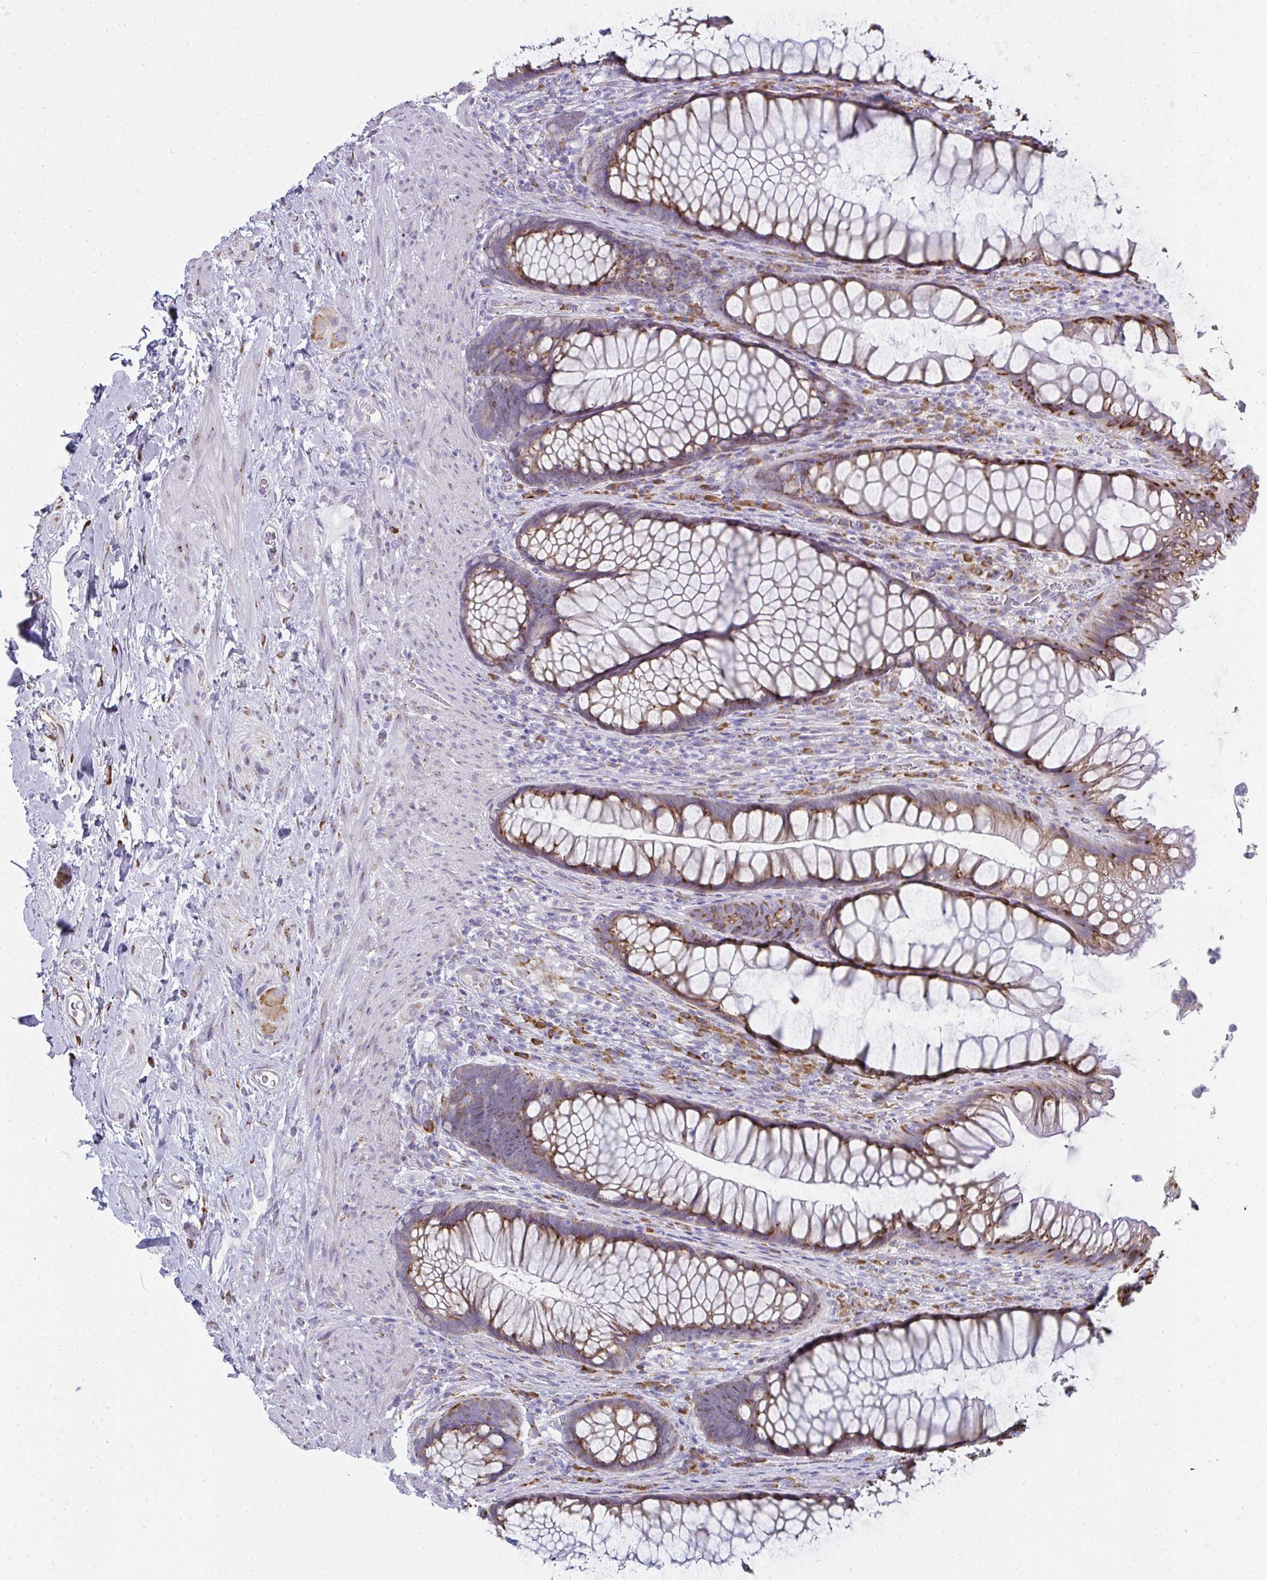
{"staining": {"intensity": "moderate", "quantity": "25%-75%", "location": "cytoplasmic/membranous"}, "tissue": "rectum", "cell_type": "Glandular cells", "image_type": "normal", "snomed": [{"axis": "morphology", "description": "Normal tissue, NOS"}, {"axis": "topography", "description": "Rectum"}], "caption": "Moderate cytoplasmic/membranous positivity for a protein is seen in approximately 25%-75% of glandular cells of unremarkable rectum using IHC.", "gene": "SHROOM1", "patient": {"sex": "male", "age": 53}}